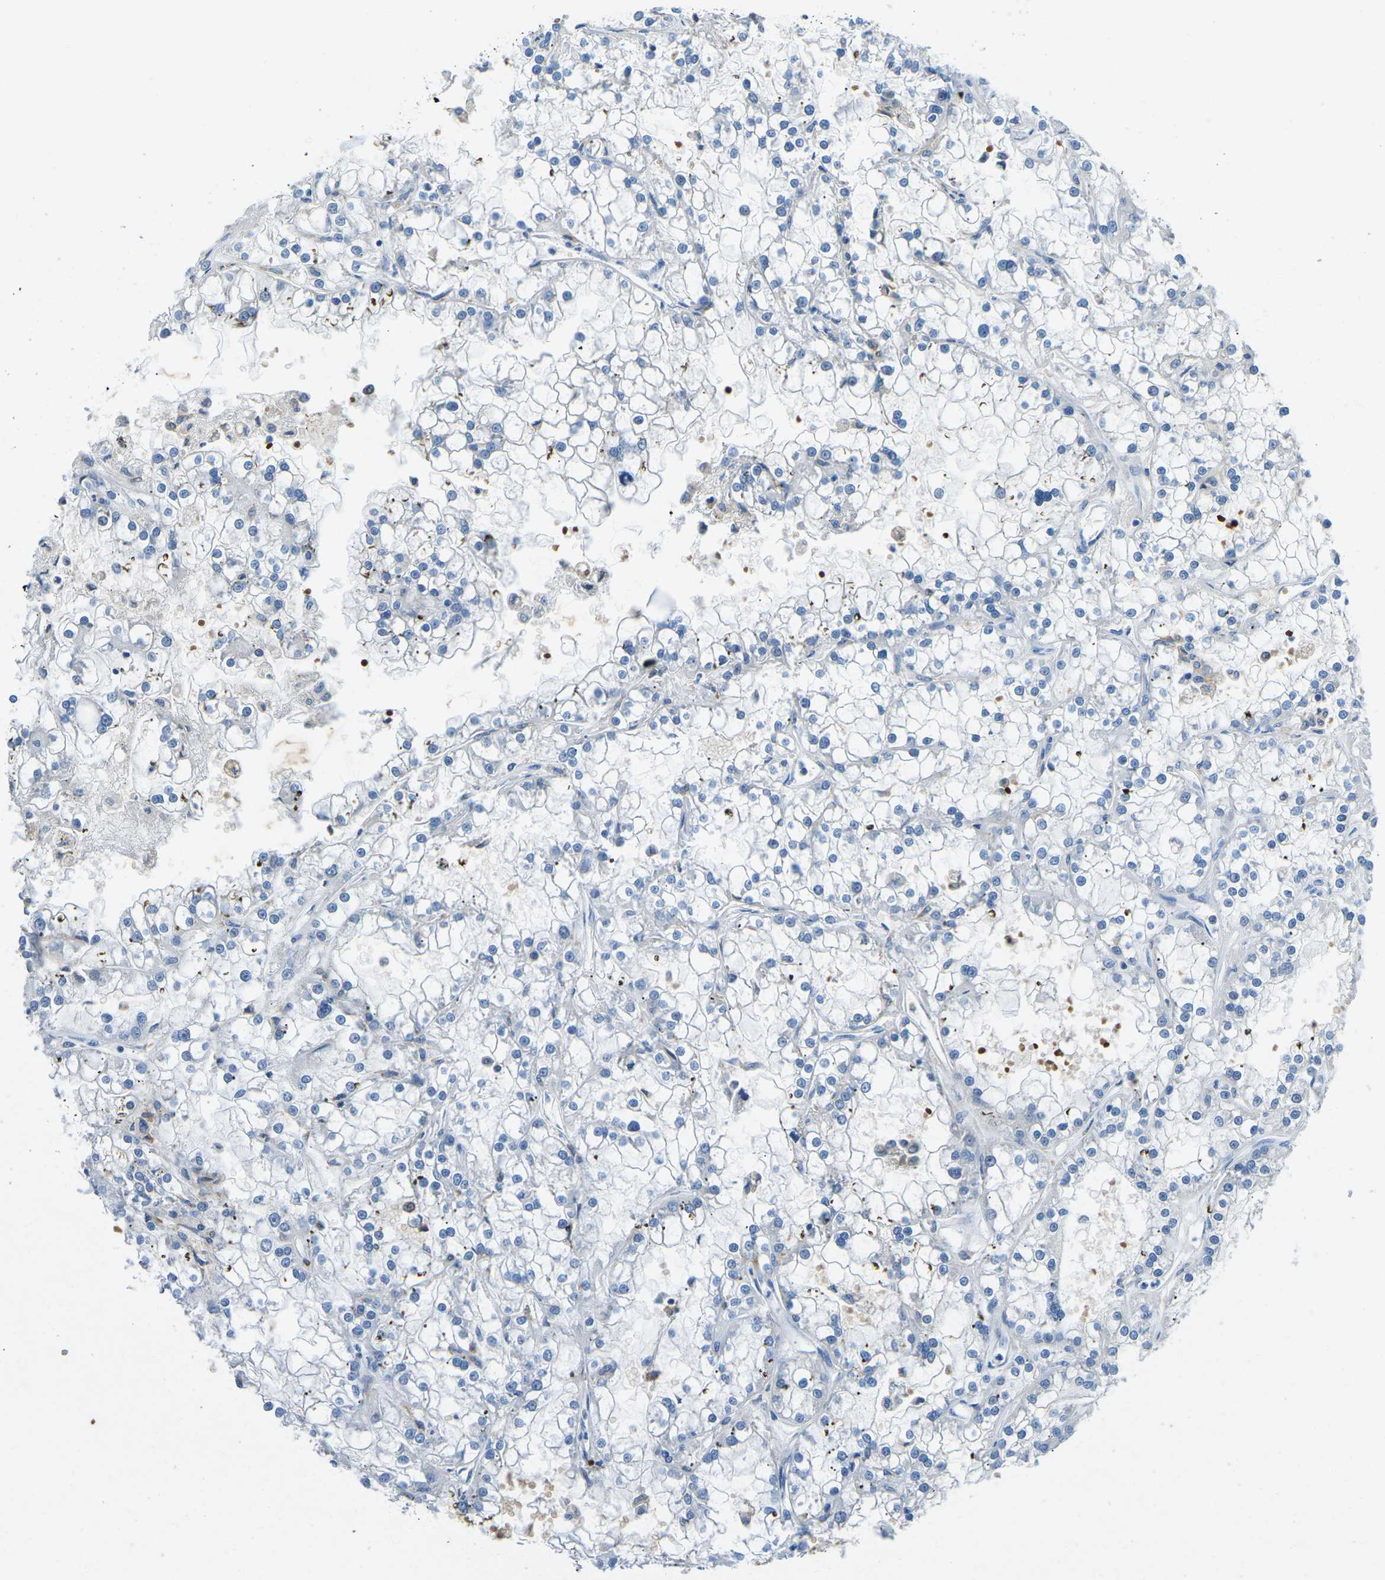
{"staining": {"intensity": "negative", "quantity": "none", "location": "none"}, "tissue": "renal cancer", "cell_type": "Tumor cells", "image_type": "cancer", "snomed": [{"axis": "morphology", "description": "Adenocarcinoma, NOS"}, {"axis": "topography", "description": "Kidney"}], "caption": "Tumor cells show no significant protein expression in adenocarcinoma (renal). (DAB immunohistochemistry, high magnification).", "gene": "TM6SF1", "patient": {"sex": "female", "age": 52}}